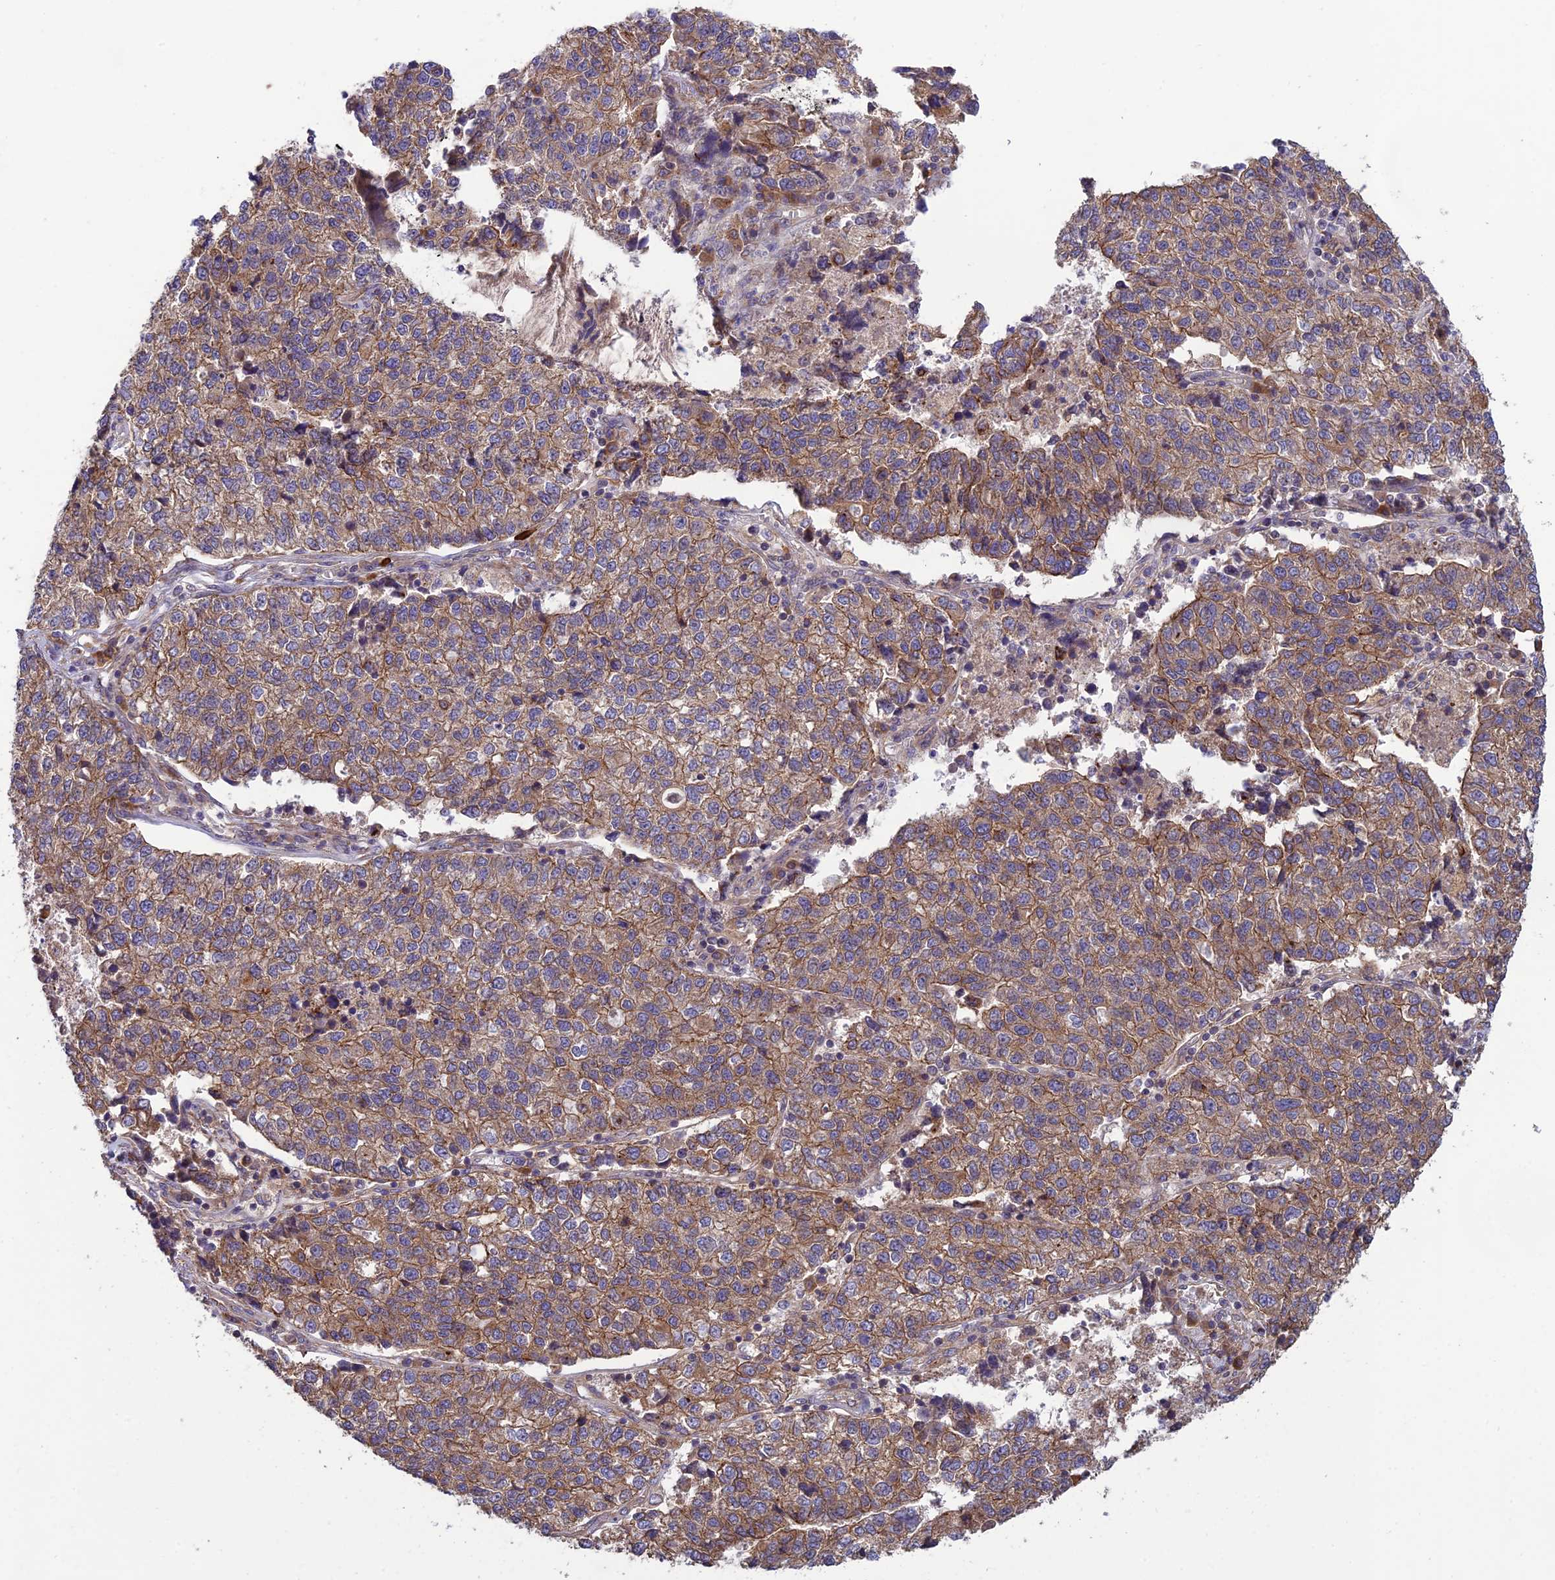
{"staining": {"intensity": "moderate", "quantity": ">75%", "location": "cytoplasmic/membranous"}, "tissue": "lung cancer", "cell_type": "Tumor cells", "image_type": "cancer", "snomed": [{"axis": "morphology", "description": "Adenocarcinoma, NOS"}, {"axis": "topography", "description": "Lung"}], "caption": "DAB immunohistochemical staining of human lung cancer exhibits moderate cytoplasmic/membranous protein expression in approximately >75% of tumor cells. Using DAB (brown) and hematoxylin (blue) stains, captured at high magnification using brightfield microscopy.", "gene": "MRNIP", "patient": {"sex": "male", "age": 49}}